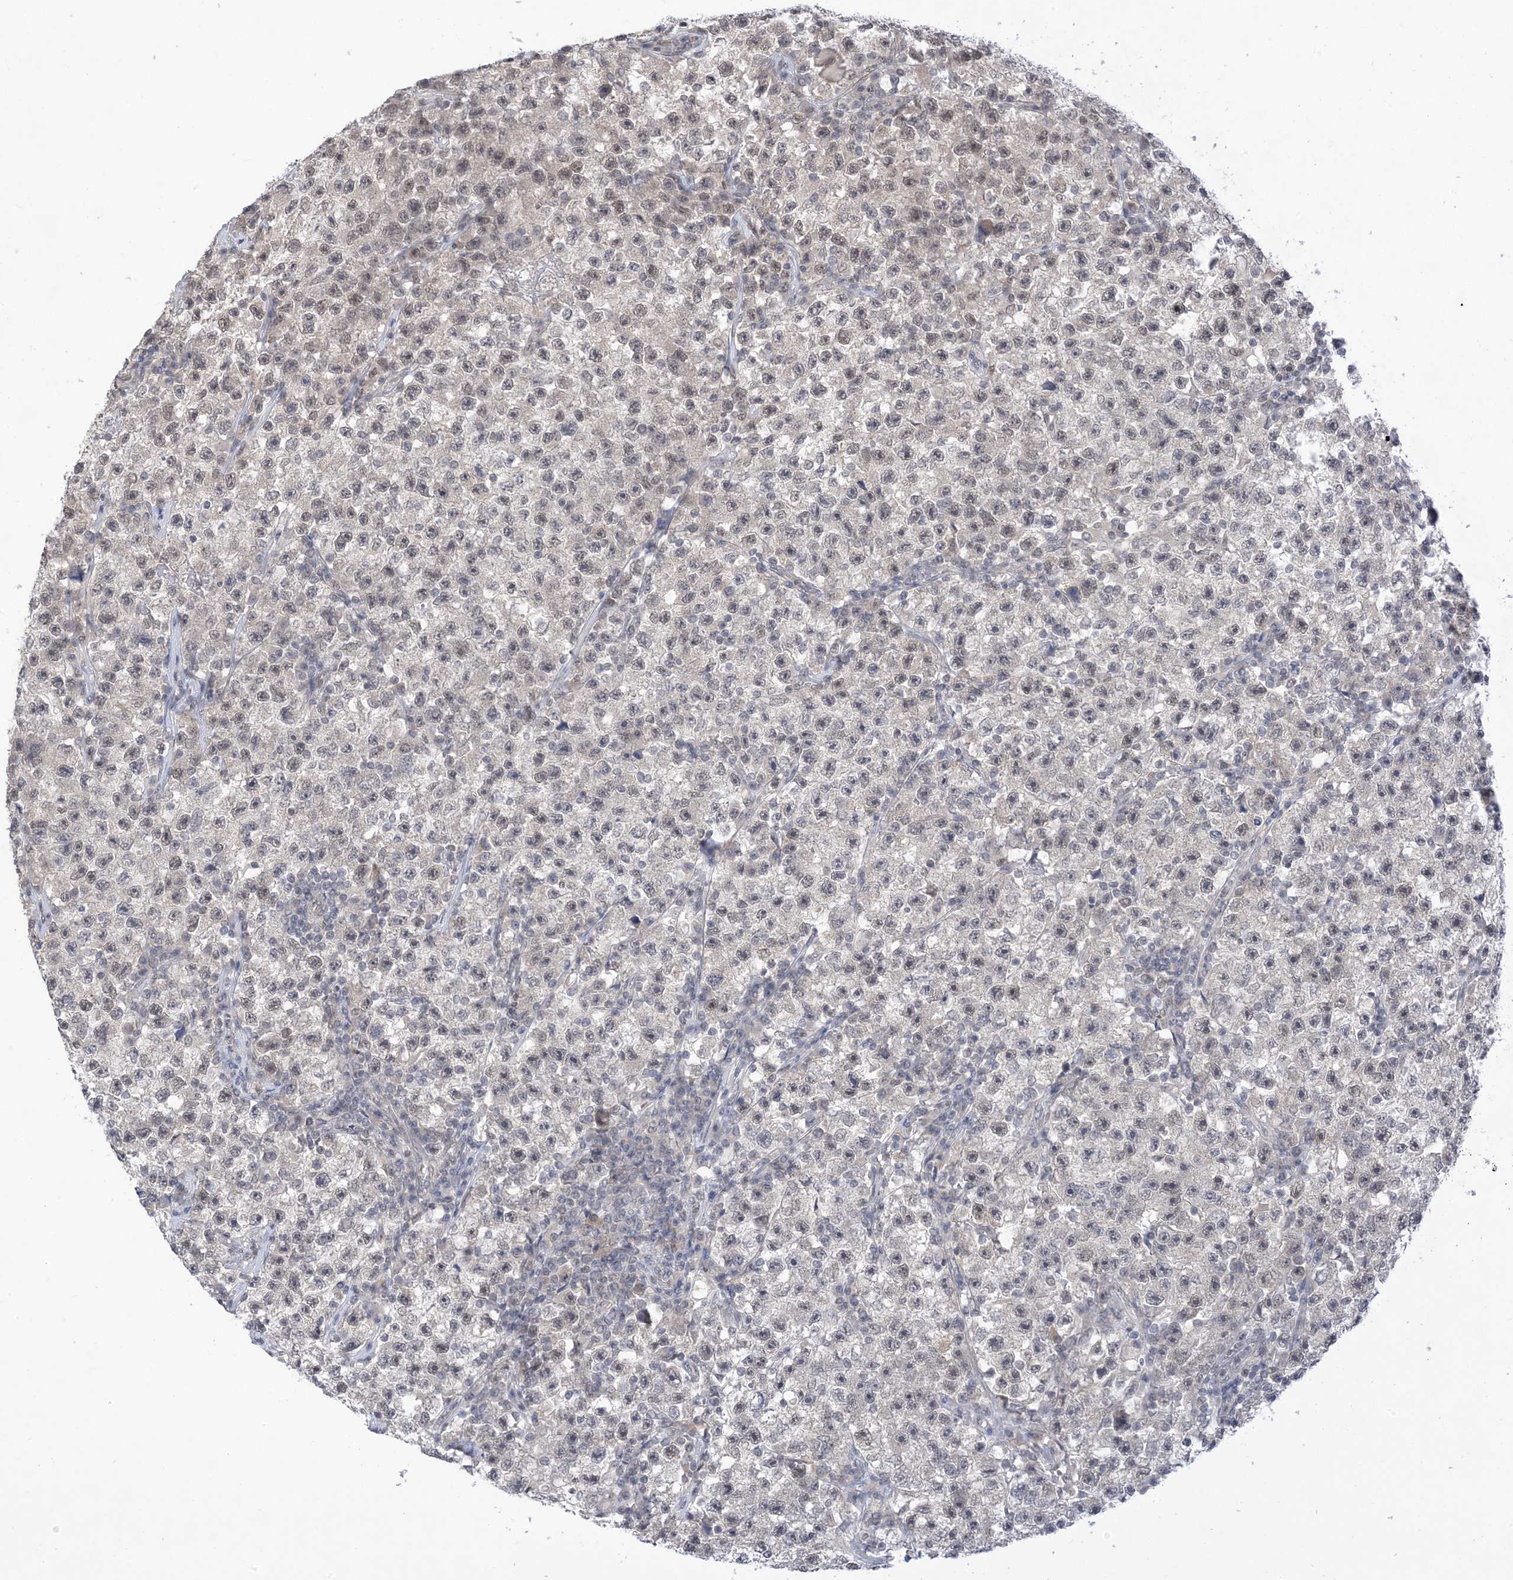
{"staining": {"intensity": "negative", "quantity": "none", "location": "none"}, "tissue": "testis cancer", "cell_type": "Tumor cells", "image_type": "cancer", "snomed": [{"axis": "morphology", "description": "Seminoma, NOS"}, {"axis": "topography", "description": "Testis"}], "caption": "Tumor cells are negative for protein expression in human seminoma (testis).", "gene": "RANBP9", "patient": {"sex": "male", "age": 22}}